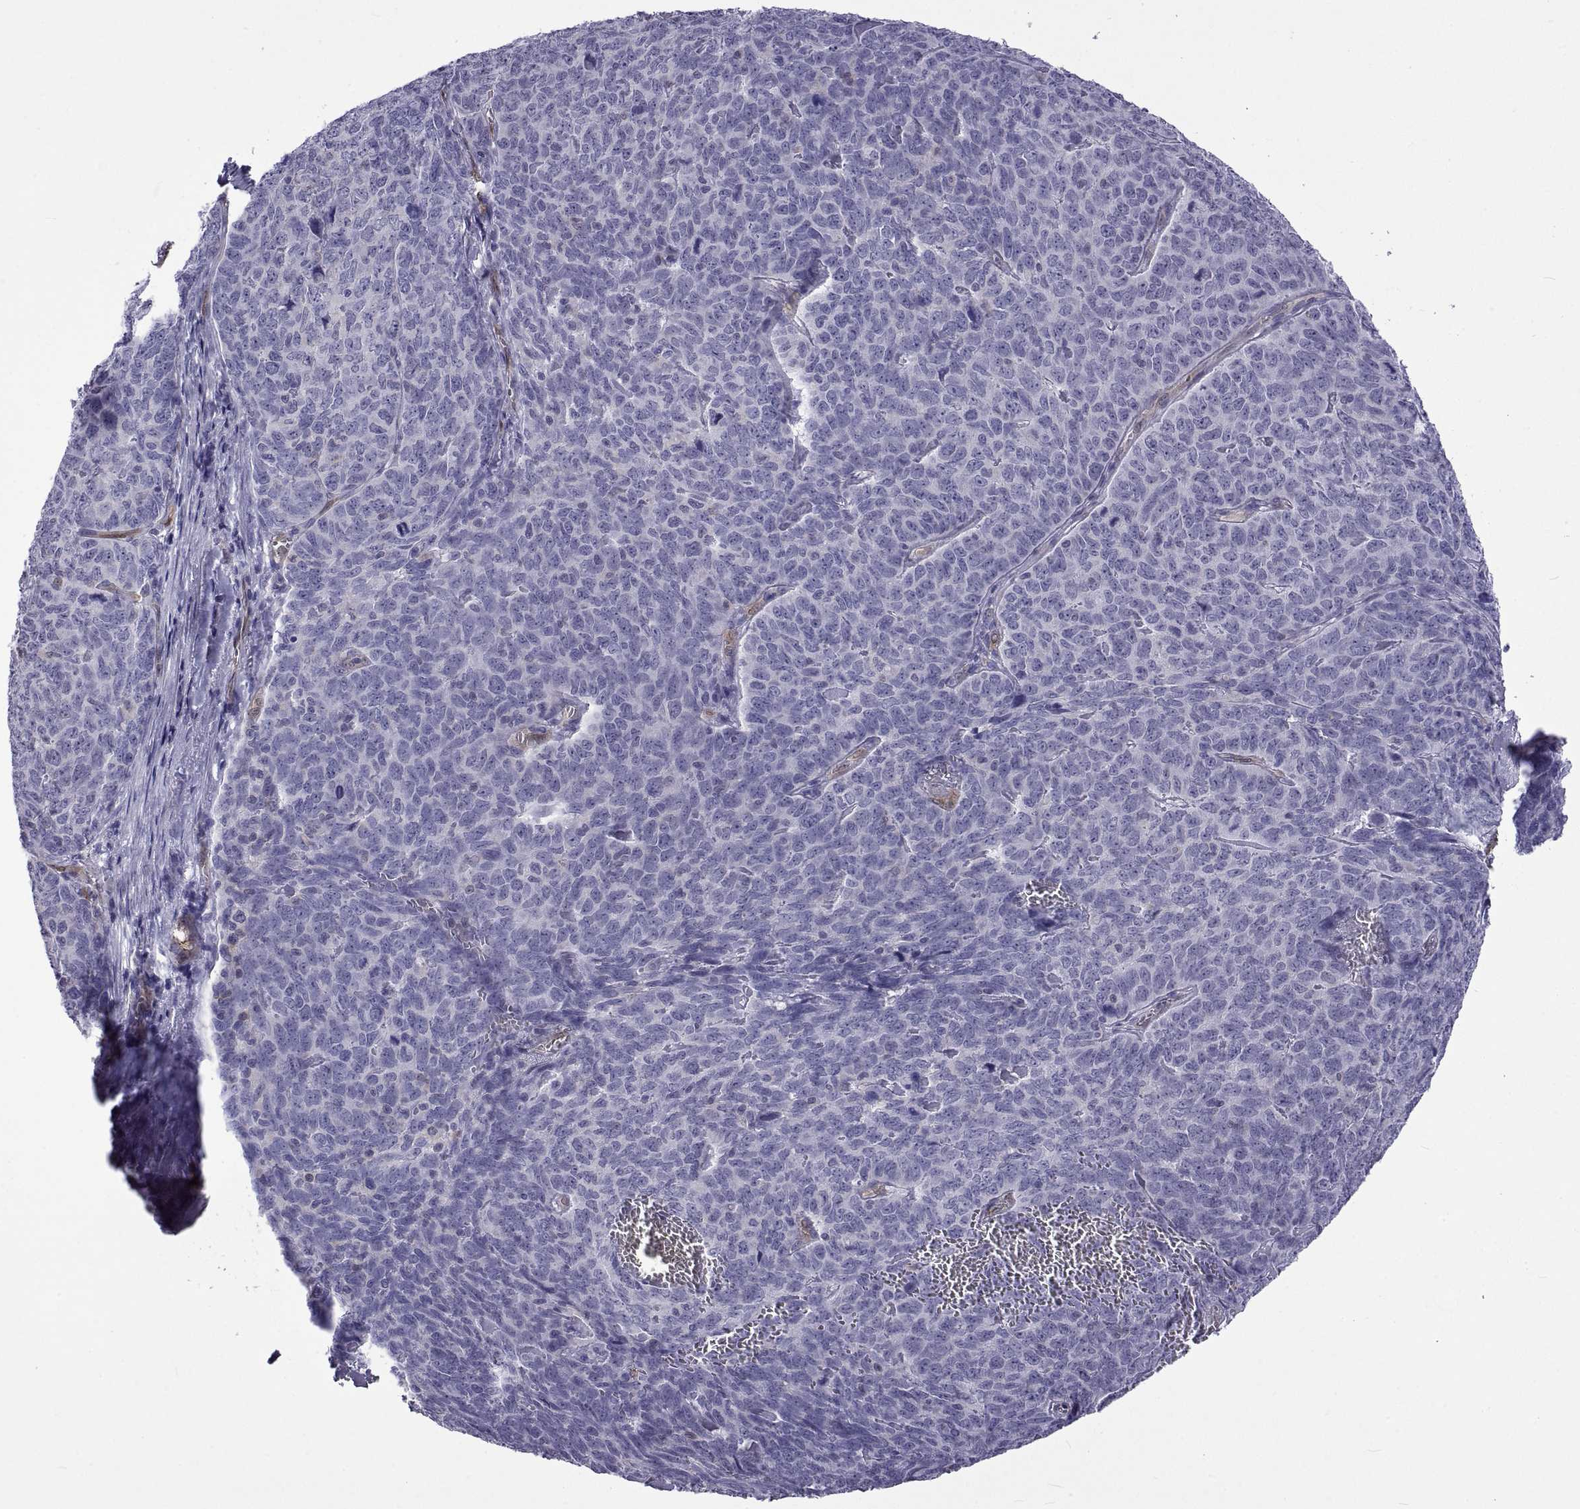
{"staining": {"intensity": "negative", "quantity": "none", "location": "none"}, "tissue": "skin cancer", "cell_type": "Tumor cells", "image_type": "cancer", "snomed": [{"axis": "morphology", "description": "Squamous cell carcinoma, NOS"}, {"axis": "topography", "description": "Skin"}, {"axis": "topography", "description": "Anal"}], "caption": "High magnification brightfield microscopy of skin cancer stained with DAB (brown) and counterstained with hematoxylin (blue): tumor cells show no significant expression. (Brightfield microscopy of DAB immunohistochemistry (IHC) at high magnification).", "gene": "LCN9", "patient": {"sex": "female", "age": 51}}